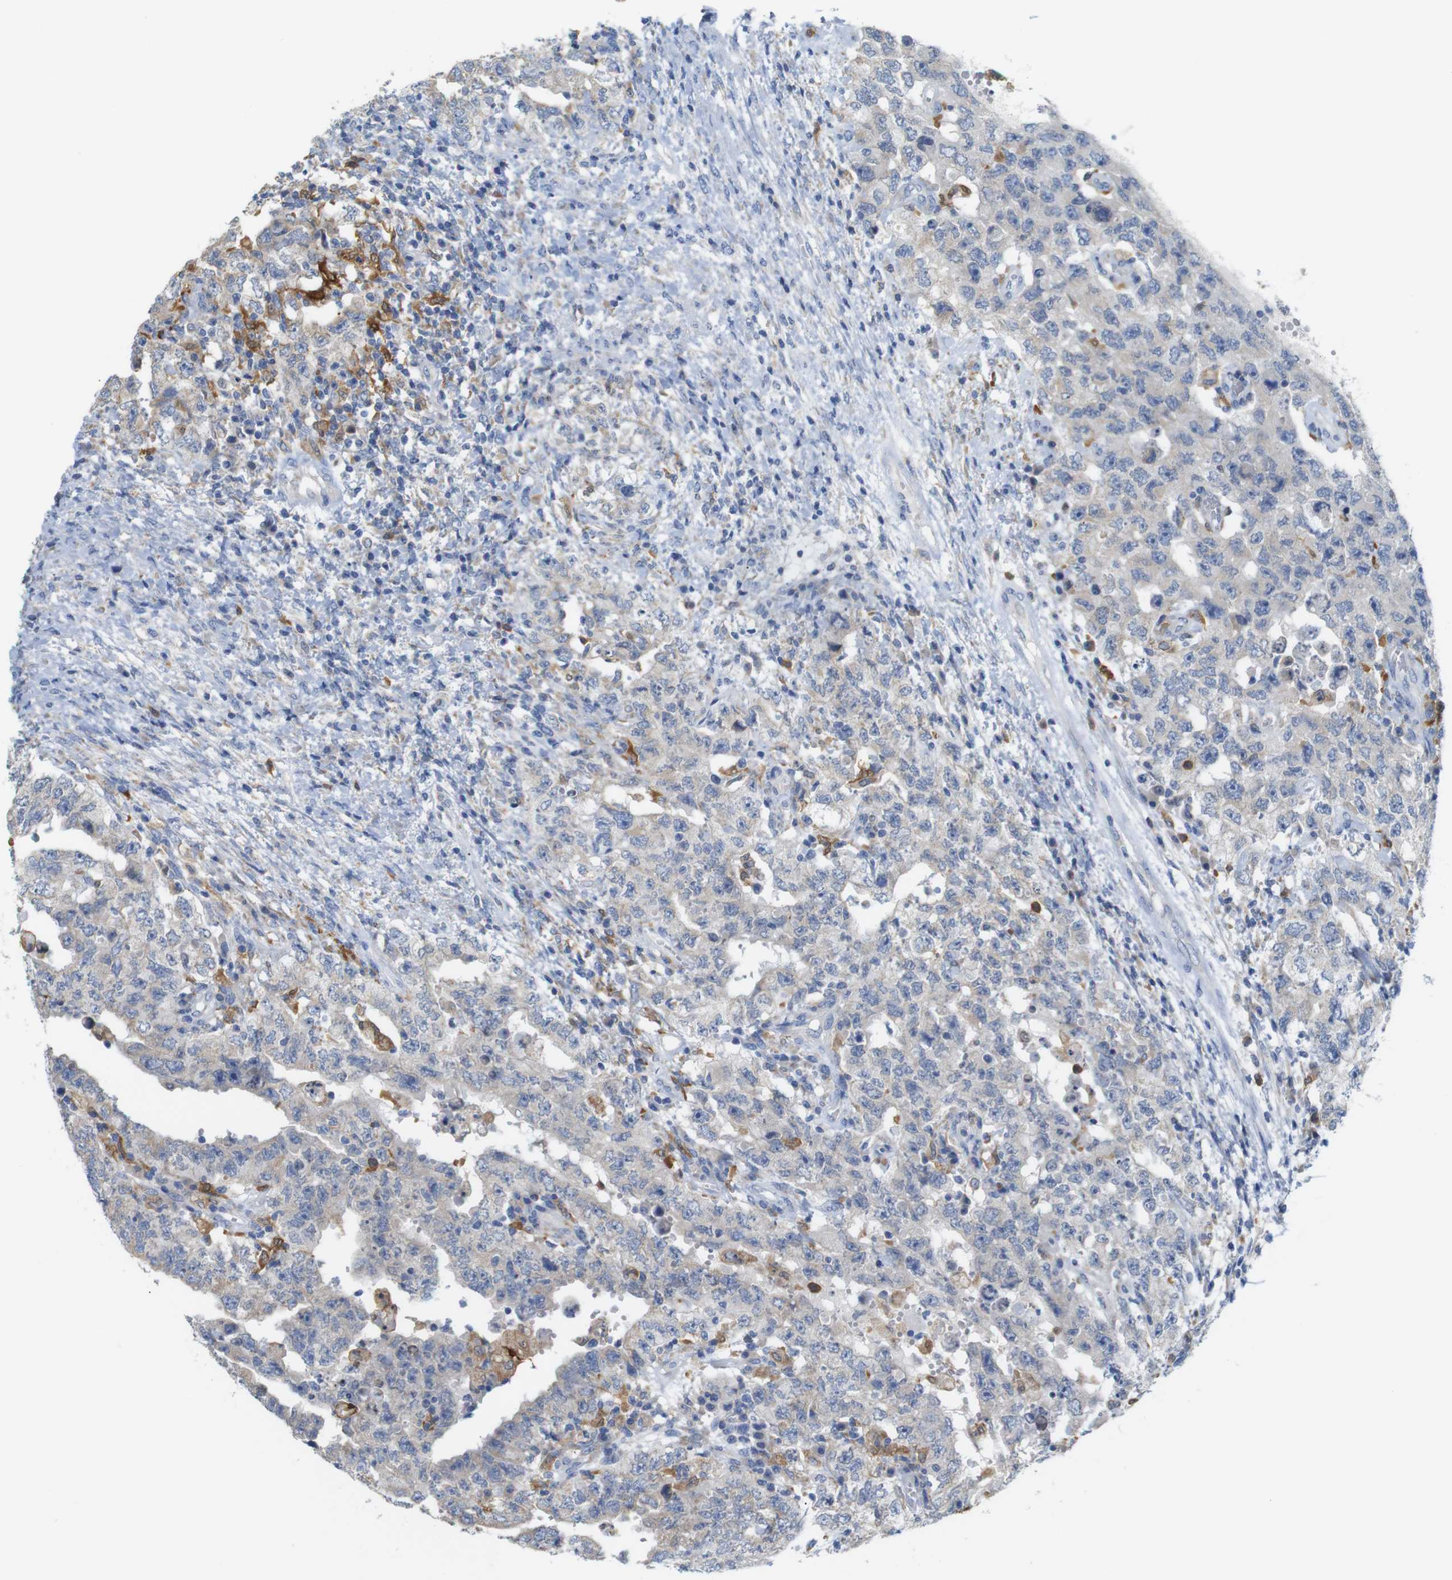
{"staining": {"intensity": "moderate", "quantity": "<25%", "location": "cytoplasmic/membranous"}, "tissue": "testis cancer", "cell_type": "Tumor cells", "image_type": "cancer", "snomed": [{"axis": "morphology", "description": "Carcinoma, Embryonal, NOS"}, {"axis": "topography", "description": "Testis"}], "caption": "An IHC image of tumor tissue is shown. Protein staining in brown highlights moderate cytoplasmic/membranous positivity in testis cancer within tumor cells.", "gene": "NEBL", "patient": {"sex": "male", "age": 26}}